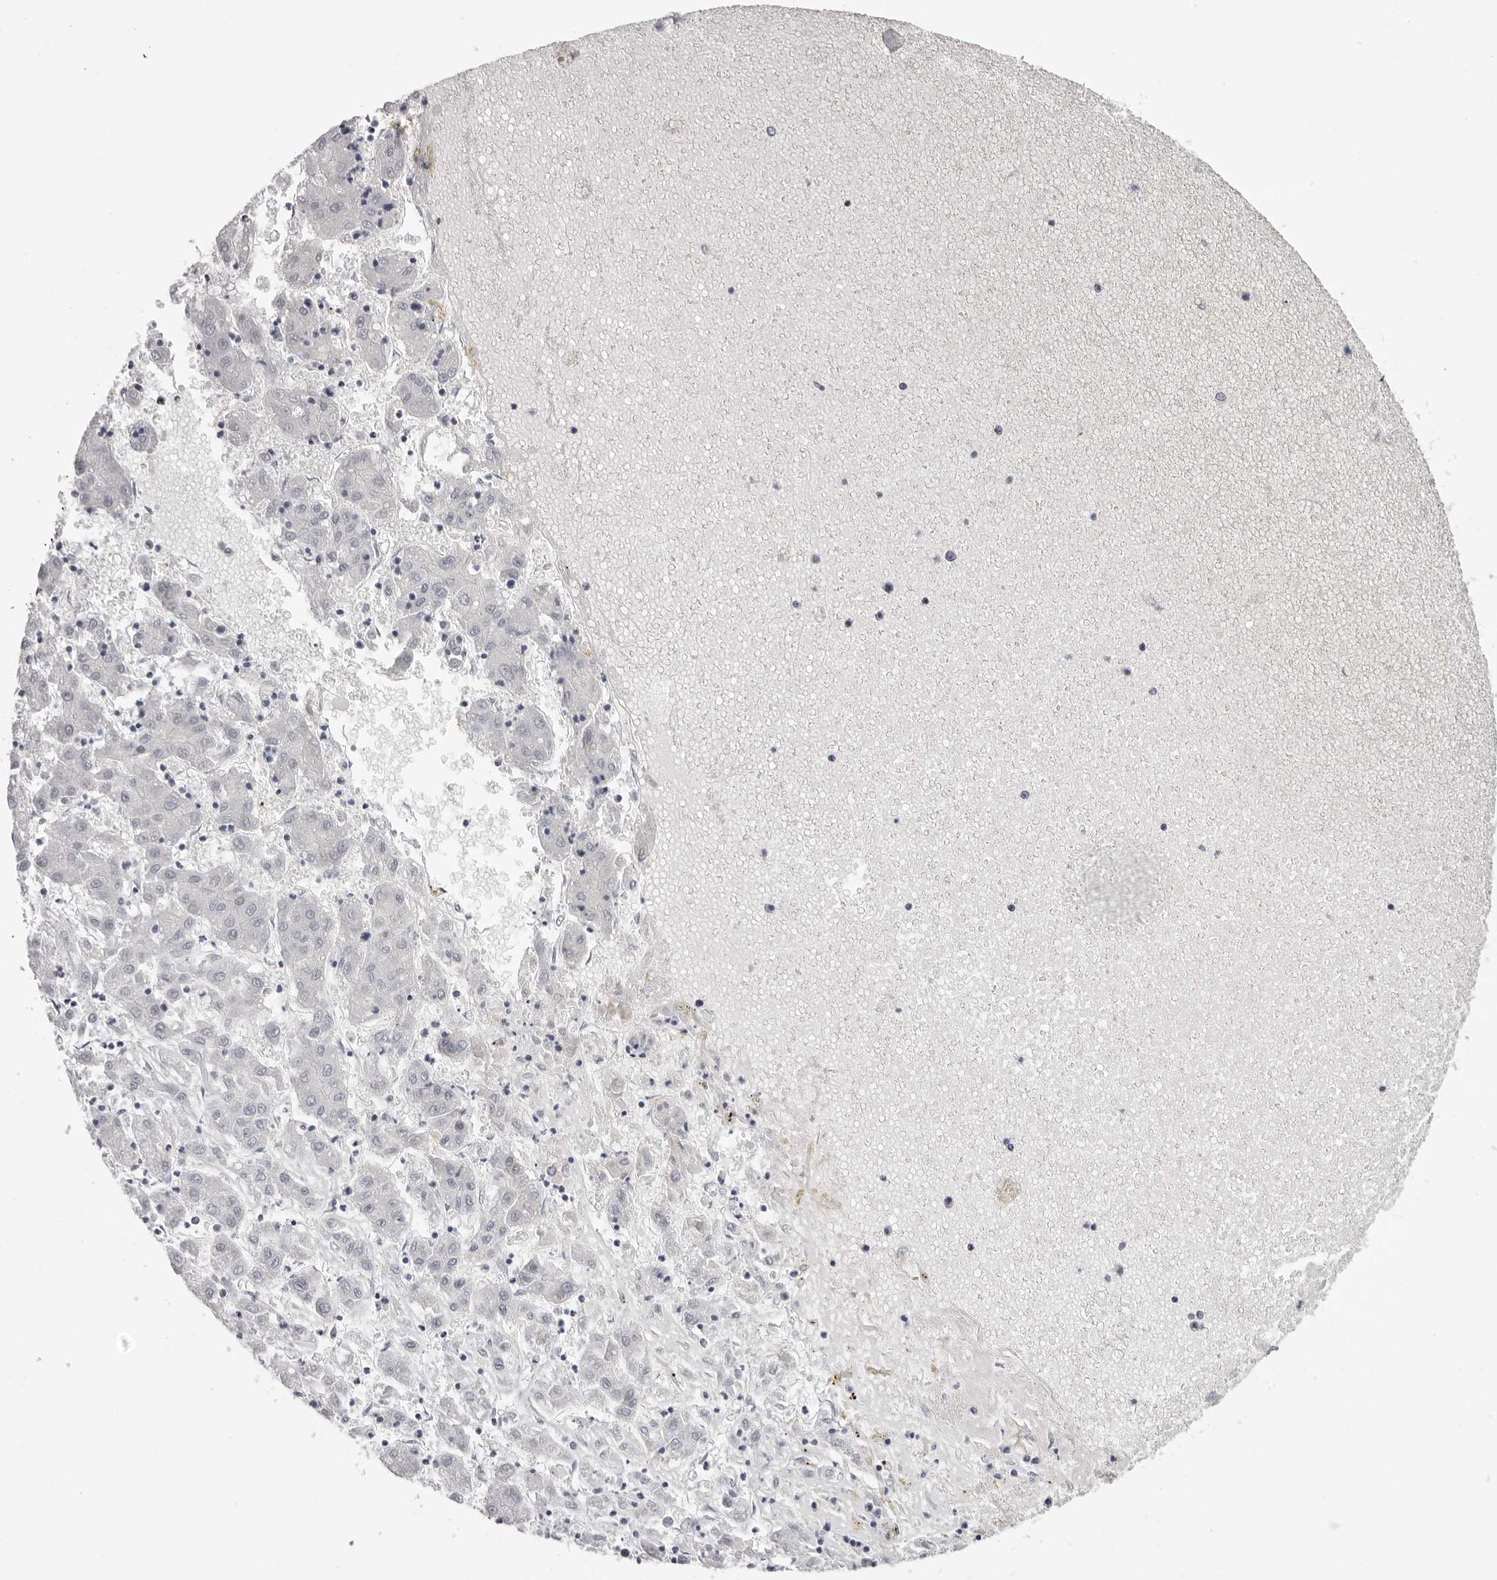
{"staining": {"intensity": "negative", "quantity": "none", "location": "none"}, "tissue": "liver cancer", "cell_type": "Tumor cells", "image_type": "cancer", "snomed": [{"axis": "morphology", "description": "Carcinoma, Hepatocellular, NOS"}, {"axis": "topography", "description": "Liver"}], "caption": "Protein analysis of liver hepatocellular carcinoma exhibits no significant positivity in tumor cells.", "gene": "TMOD4", "patient": {"sex": "male", "age": 72}}